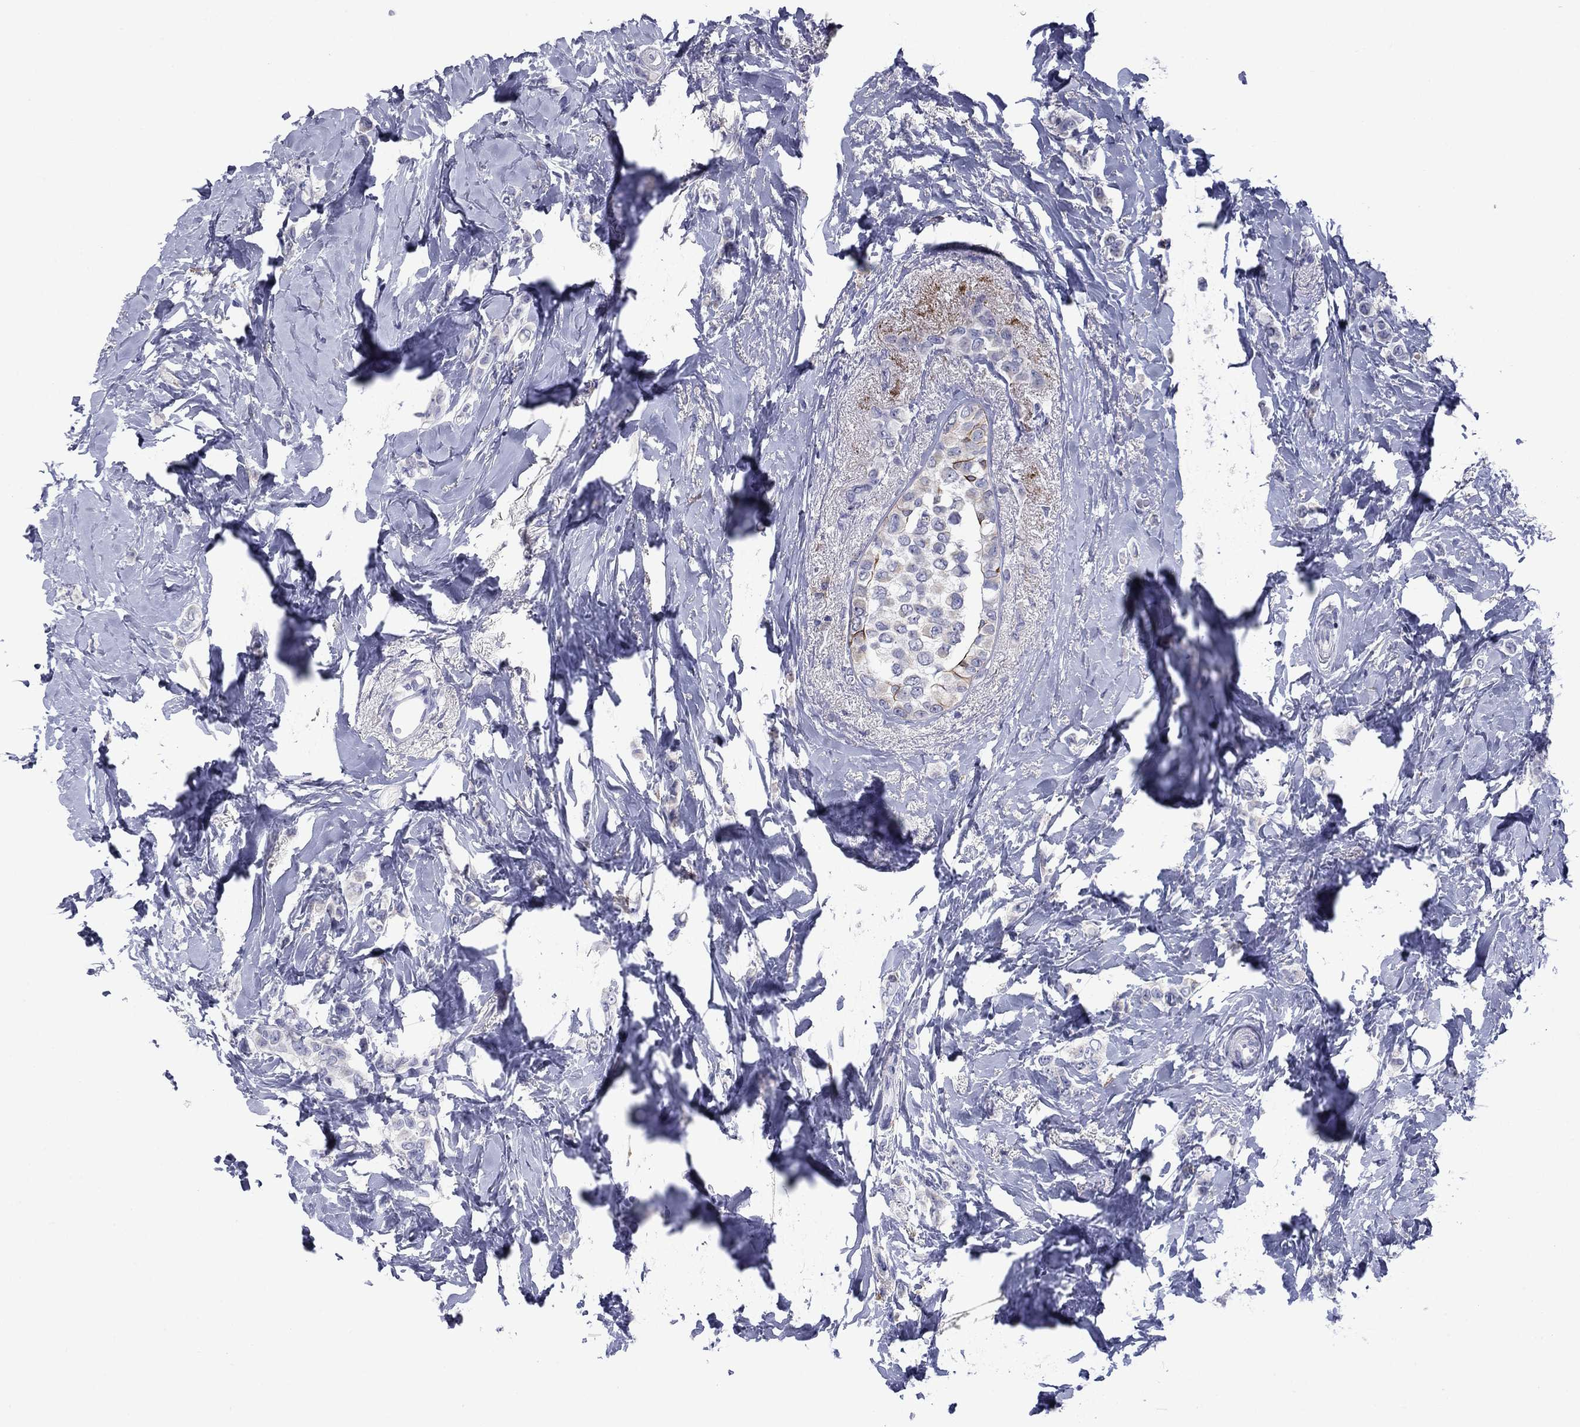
{"staining": {"intensity": "strong", "quantity": "<25%", "location": "cytoplasmic/membranous"}, "tissue": "breast cancer", "cell_type": "Tumor cells", "image_type": "cancer", "snomed": [{"axis": "morphology", "description": "Lobular carcinoma"}, {"axis": "topography", "description": "Breast"}], "caption": "Immunohistochemical staining of lobular carcinoma (breast) demonstrates medium levels of strong cytoplasmic/membranous protein staining in about <25% of tumor cells. Nuclei are stained in blue.", "gene": "TMPRSS11A", "patient": {"sex": "female", "age": 66}}